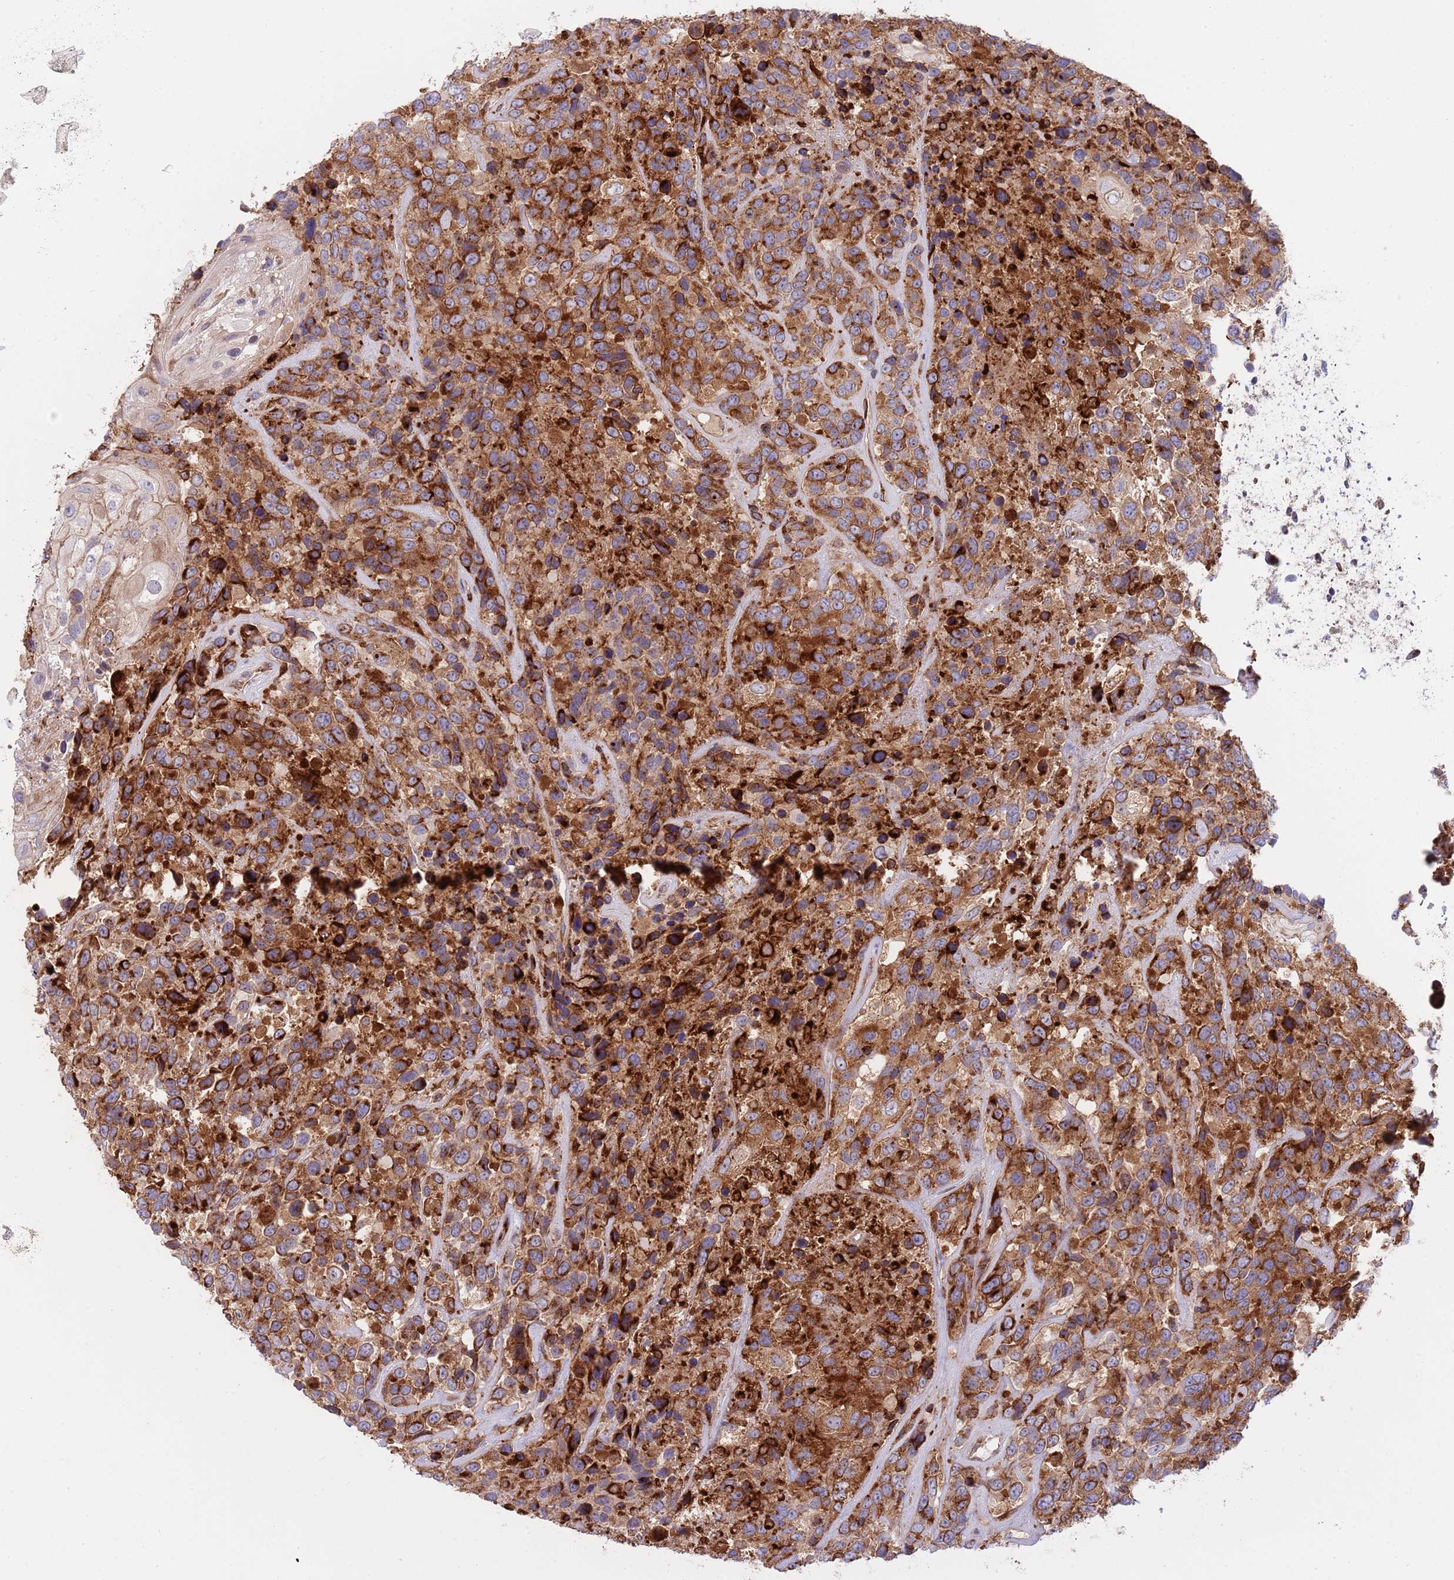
{"staining": {"intensity": "strong", "quantity": ">75%", "location": "cytoplasmic/membranous"}, "tissue": "urothelial cancer", "cell_type": "Tumor cells", "image_type": "cancer", "snomed": [{"axis": "morphology", "description": "Urothelial carcinoma, High grade"}, {"axis": "topography", "description": "Urinary bladder"}], "caption": "This is an image of immunohistochemistry (IHC) staining of urothelial carcinoma (high-grade), which shows strong positivity in the cytoplasmic/membranous of tumor cells.", "gene": "BTBD7", "patient": {"sex": "female", "age": 70}}